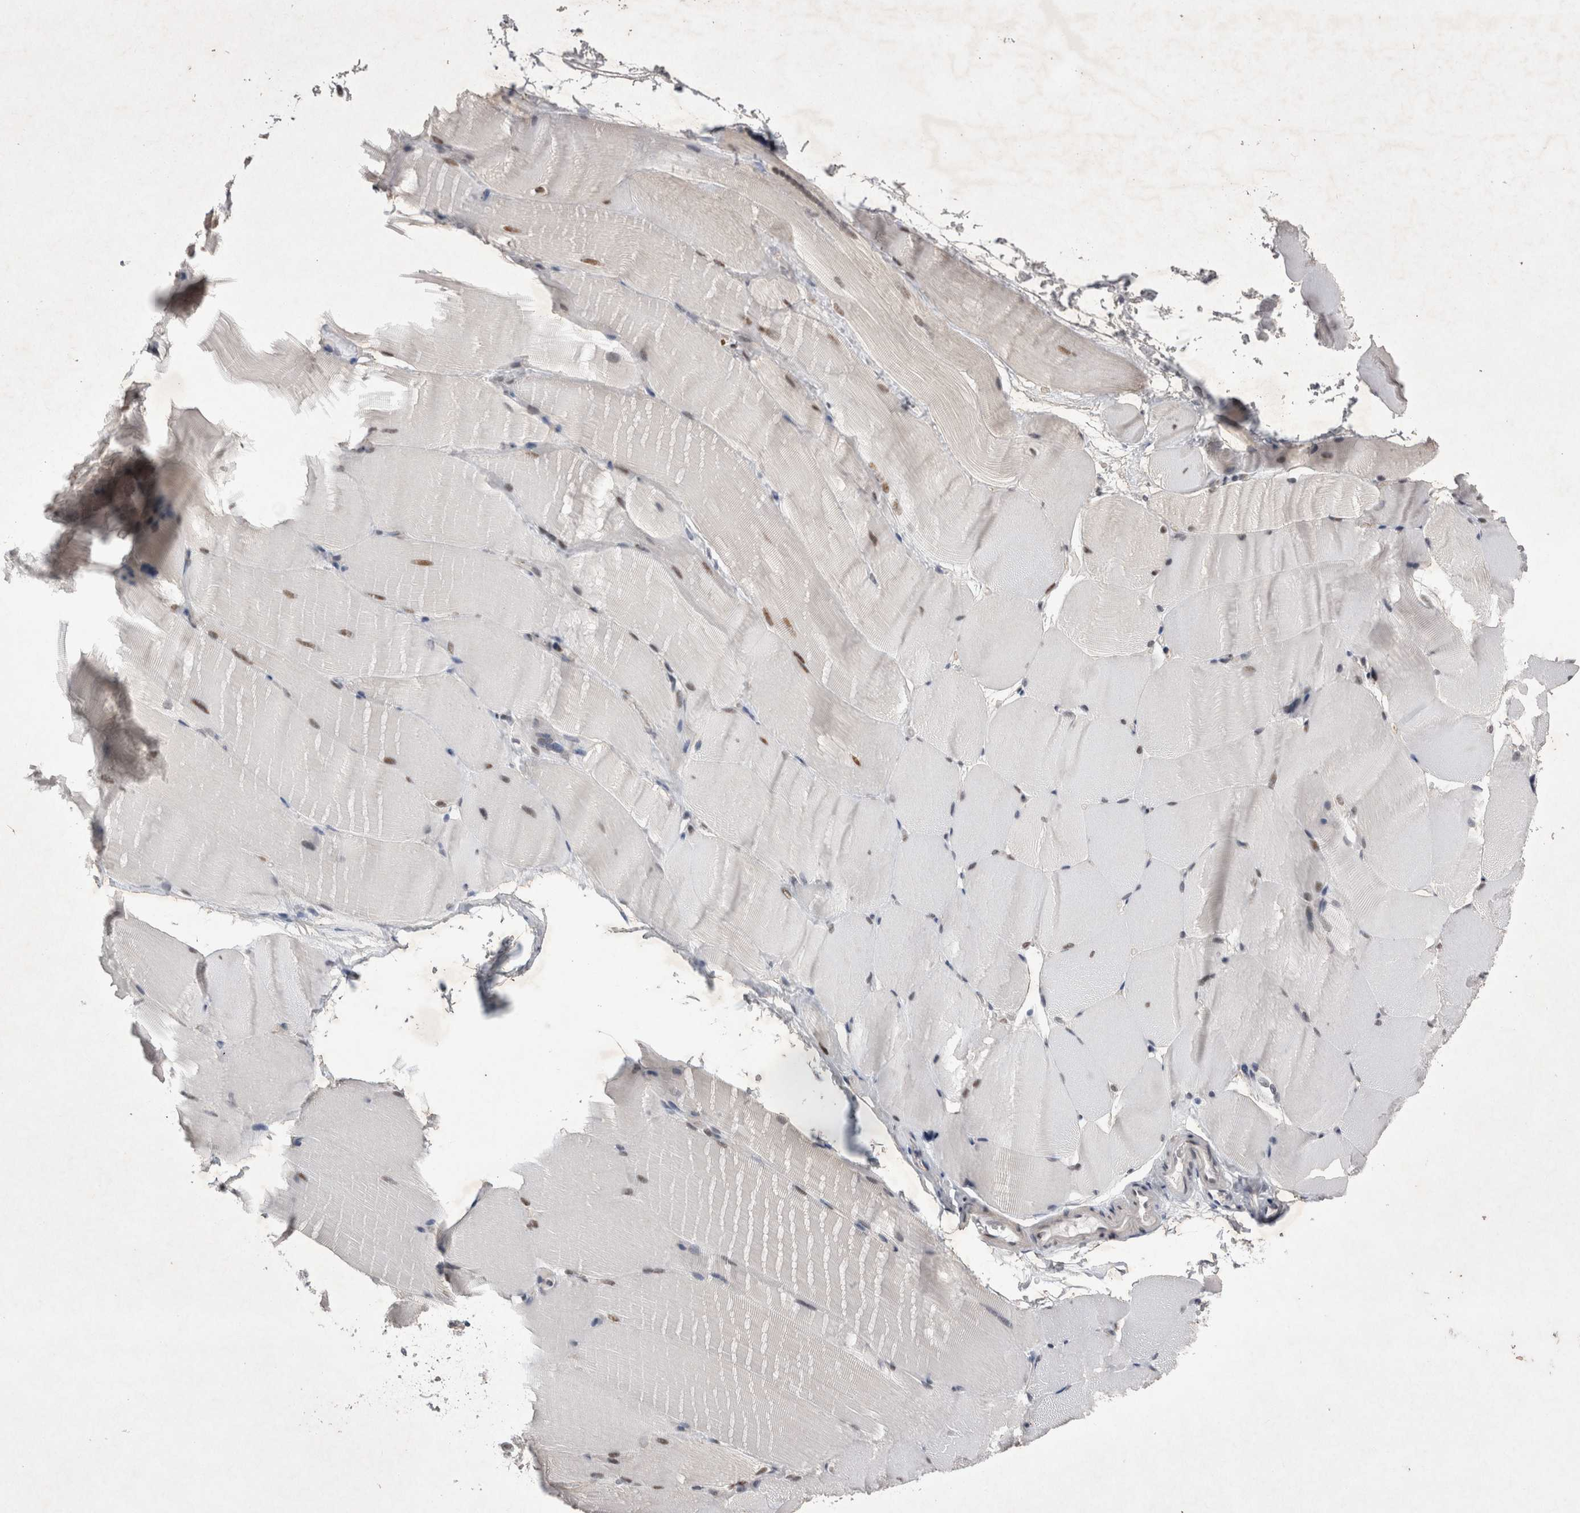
{"staining": {"intensity": "weak", "quantity": "25%-75%", "location": "nuclear"}, "tissue": "skeletal muscle", "cell_type": "Myocytes", "image_type": "normal", "snomed": [{"axis": "morphology", "description": "Normal tissue, NOS"}, {"axis": "topography", "description": "Skeletal muscle"}, {"axis": "topography", "description": "Parathyroid gland"}], "caption": "Human skeletal muscle stained for a protein (brown) demonstrates weak nuclear positive expression in approximately 25%-75% of myocytes.", "gene": "RBM6", "patient": {"sex": "female", "age": 37}}